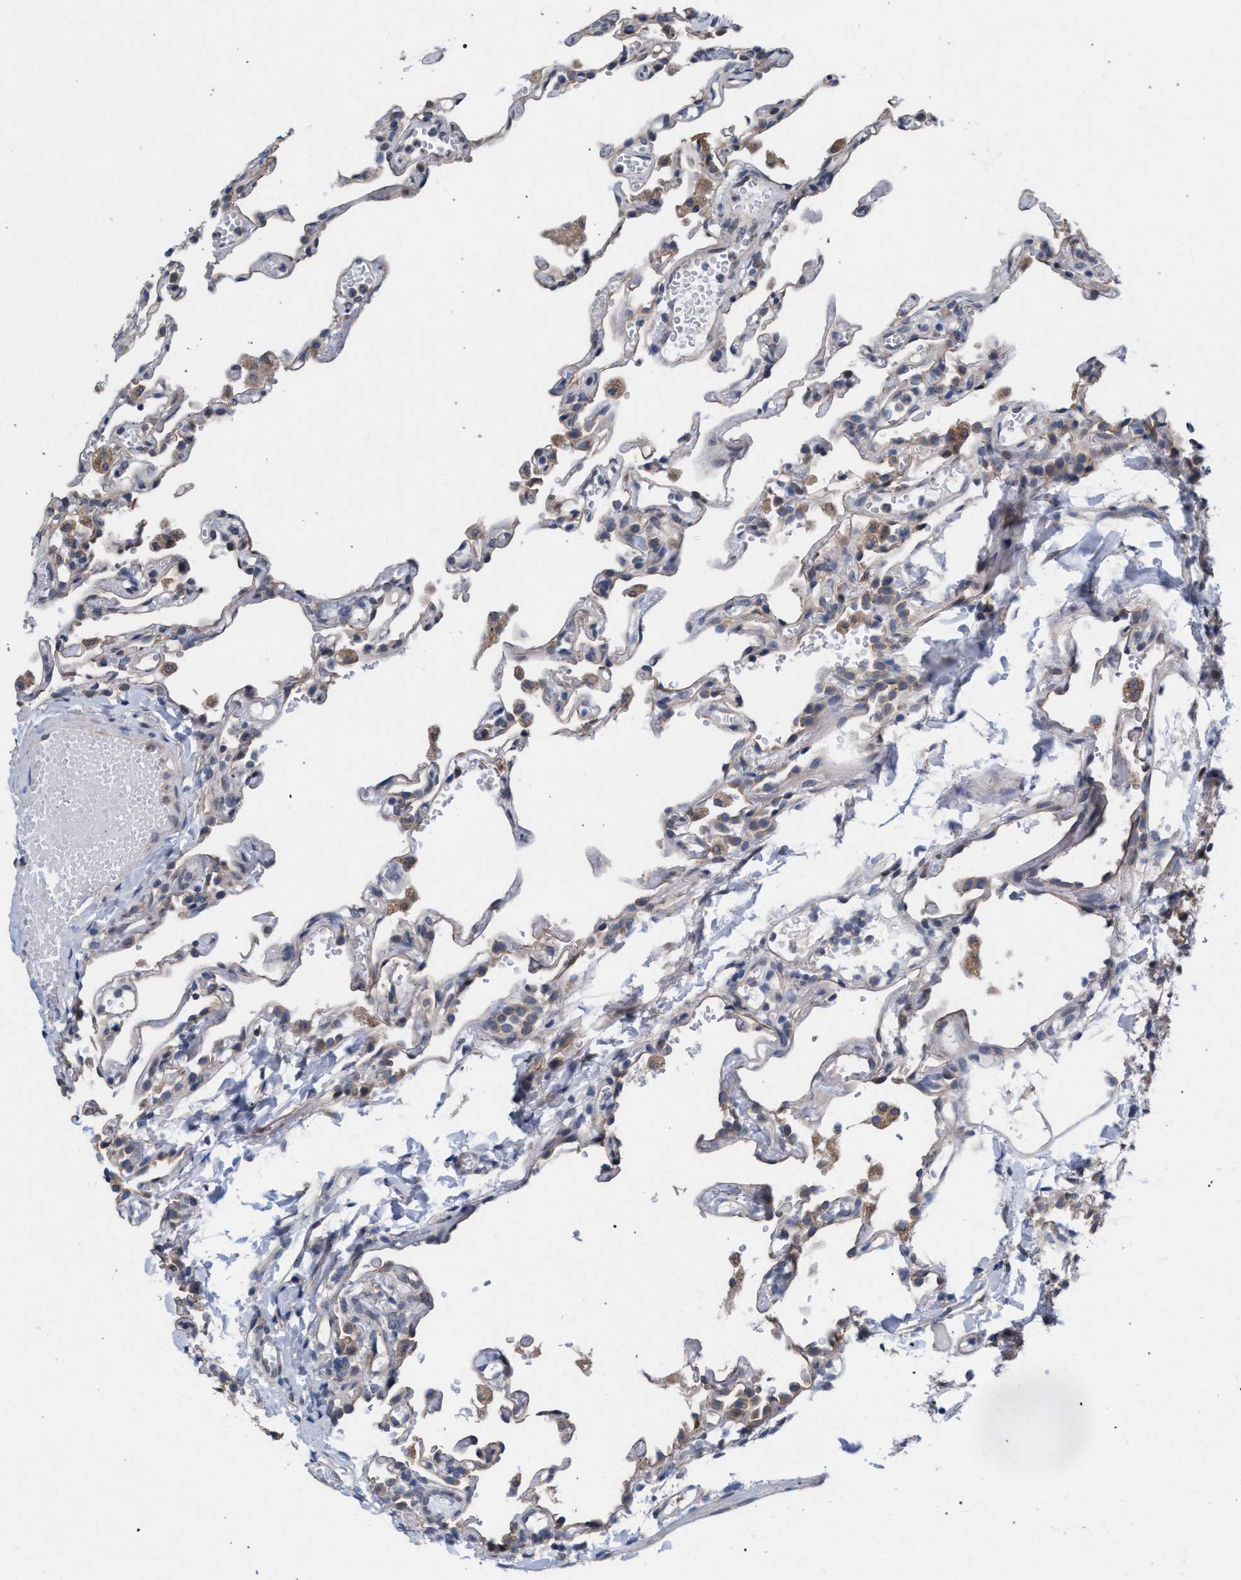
{"staining": {"intensity": "weak", "quantity": ">75%", "location": "cytoplasmic/membranous"}, "tissue": "lung", "cell_type": "Alveolar cells", "image_type": "normal", "snomed": [{"axis": "morphology", "description": "Normal tissue, NOS"}, {"axis": "topography", "description": "Lung"}], "caption": "An image of human lung stained for a protein displays weak cytoplasmic/membranous brown staining in alveolar cells. The protein of interest is stained brown, and the nuclei are stained in blue (DAB (3,3'-diaminobenzidine) IHC with brightfield microscopy, high magnification).", "gene": "ARPC5L", "patient": {"sex": "male", "age": 21}}